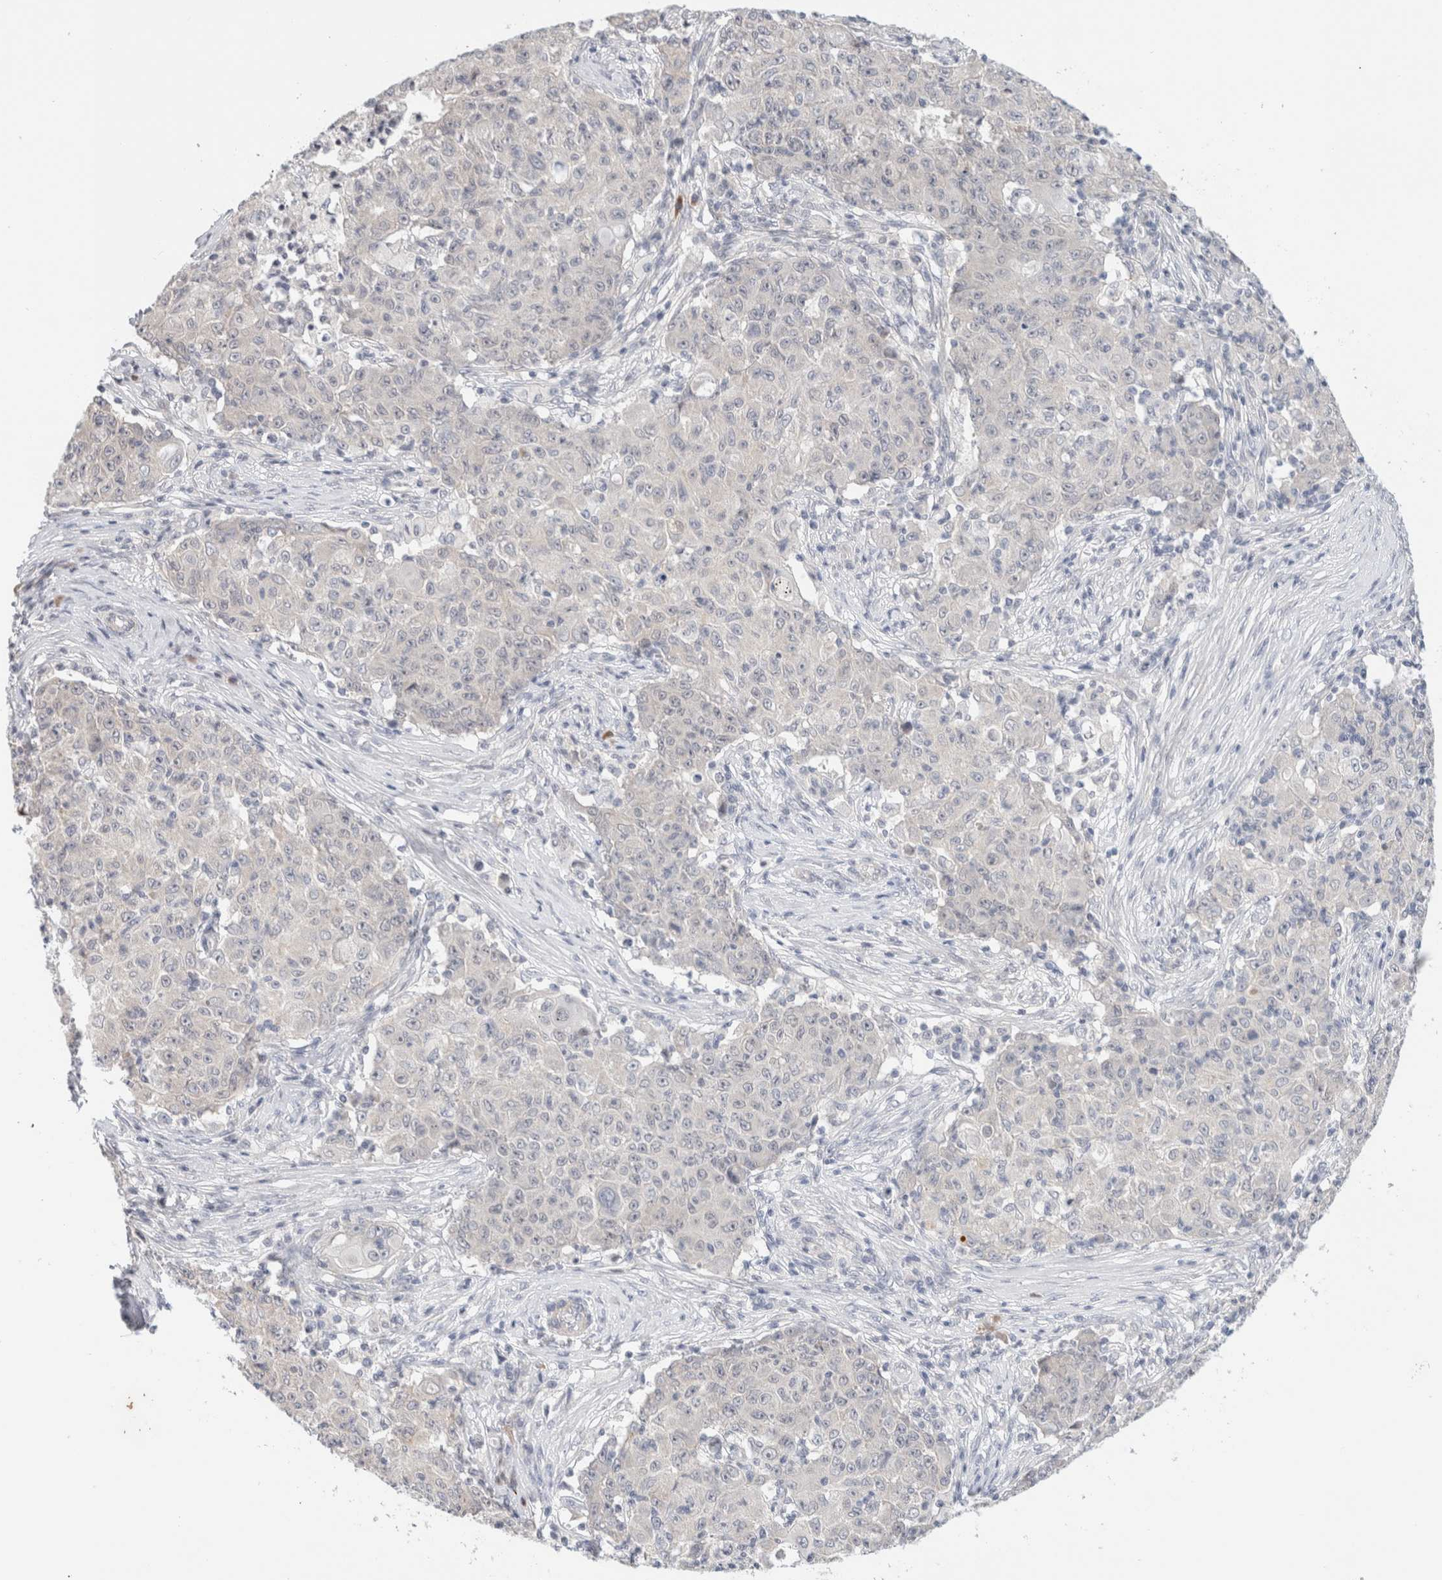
{"staining": {"intensity": "negative", "quantity": "none", "location": "none"}, "tissue": "ovarian cancer", "cell_type": "Tumor cells", "image_type": "cancer", "snomed": [{"axis": "morphology", "description": "Carcinoma, endometroid"}, {"axis": "topography", "description": "Ovary"}], "caption": "The IHC image has no significant staining in tumor cells of ovarian cancer (endometroid carcinoma) tissue.", "gene": "SPRTN", "patient": {"sex": "female", "age": 42}}